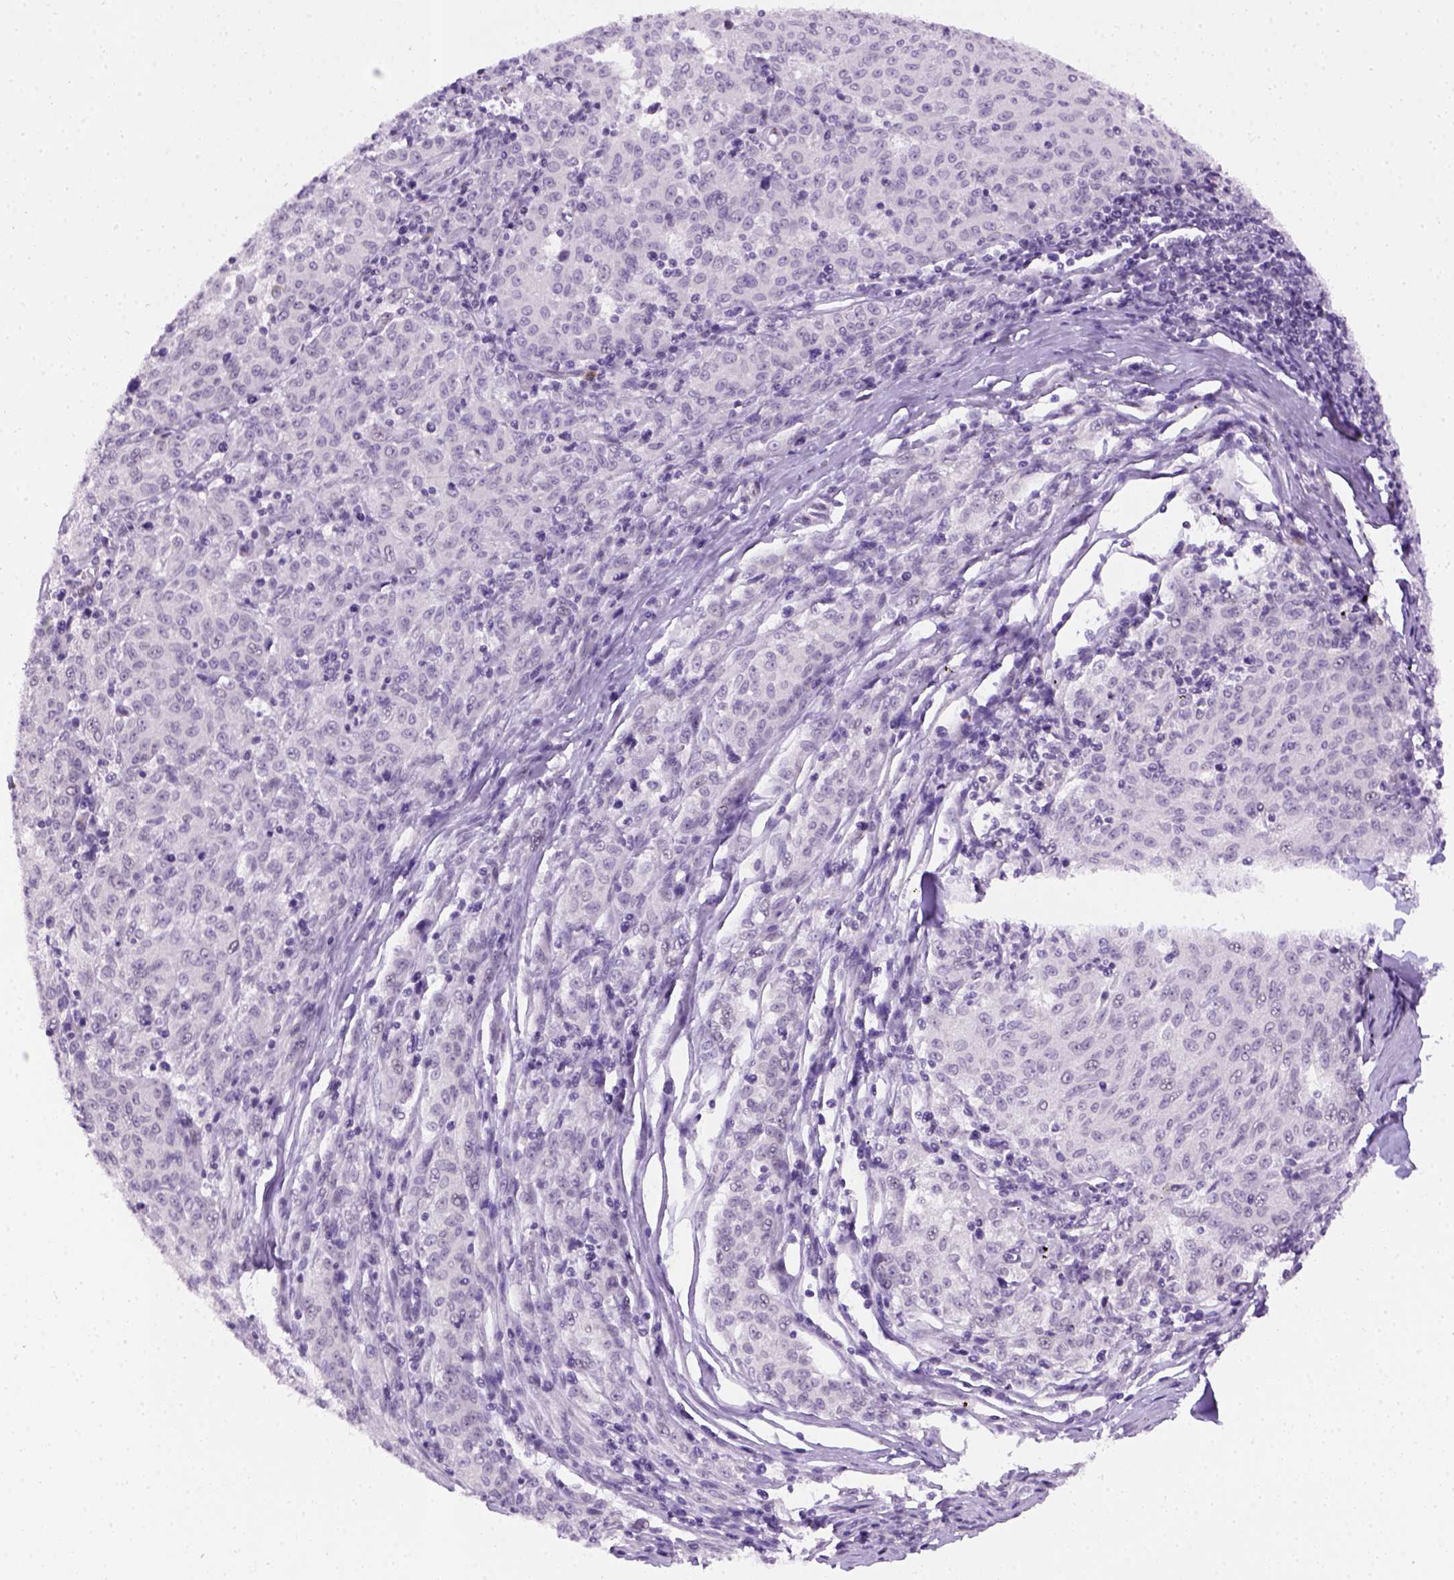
{"staining": {"intensity": "negative", "quantity": "none", "location": "none"}, "tissue": "melanoma", "cell_type": "Tumor cells", "image_type": "cancer", "snomed": [{"axis": "morphology", "description": "Malignant melanoma, NOS"}, {"axis": "topography", "description": "Skin"}], "caption": "Immunohistochemistry (IHC) of human malignant melanoma shows no positivity in tumor cells.", "gene": "FAM184B", "patient": {"sex": "female", "age": 72}}